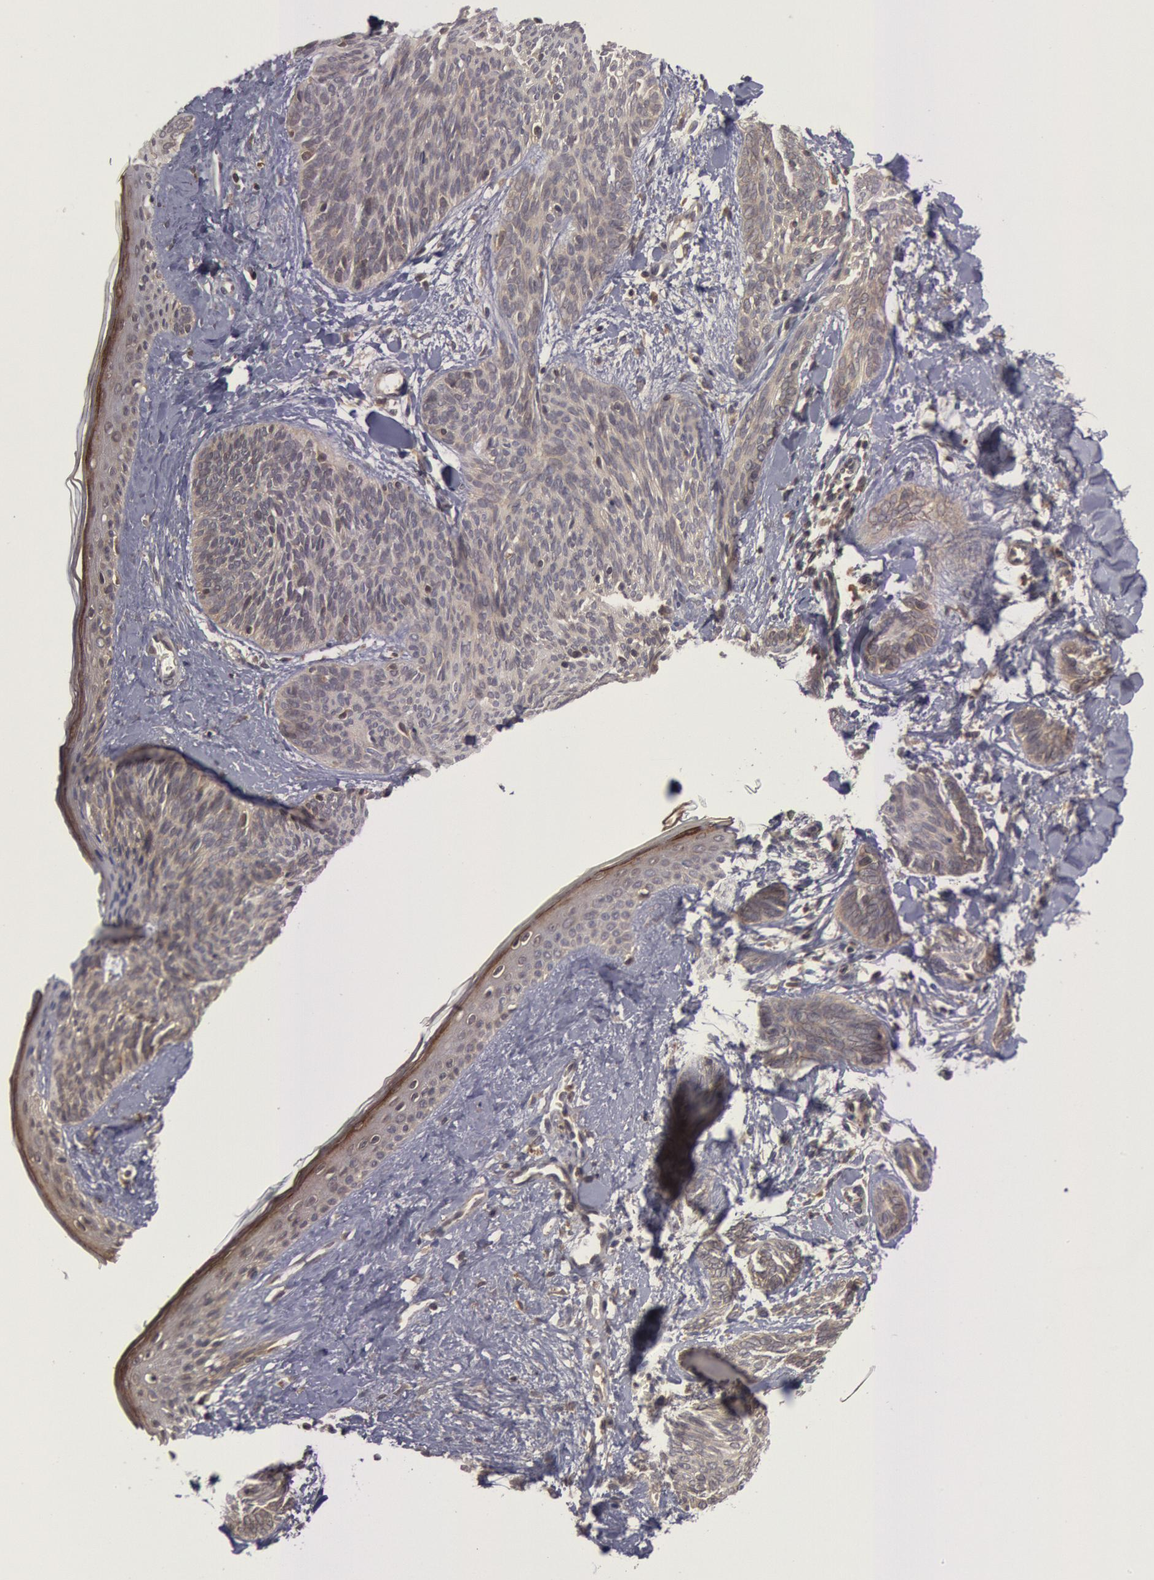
{"staining": {"intensity": "weak", "quantity": "25%-75%", "location": "cytoplasmic/membranous,nuclear"}, "tissue": "skin cancer", "cell_type": "Tumor cells", "image_type": "cancer", "snomed": [{"axis": "morphology", "description": "Basal cell carcinoma"}, {"axis": "topography", "description": "Skin"}], "caption": "Immunohistochemical staining of human basal cell carcinoma (skin) reveals low levels of weak cytoplasmic/membranous and nuclear positivity in about 25%-75% of tumor cells. The staining was performed using DAB (3,3'-diaminobenzidine), with brown indicating positive protein expression. Nuclei are stained blue with hematoxylin.", "gene": "BRAF", "patient": {"sex": "female", "age": 81}}